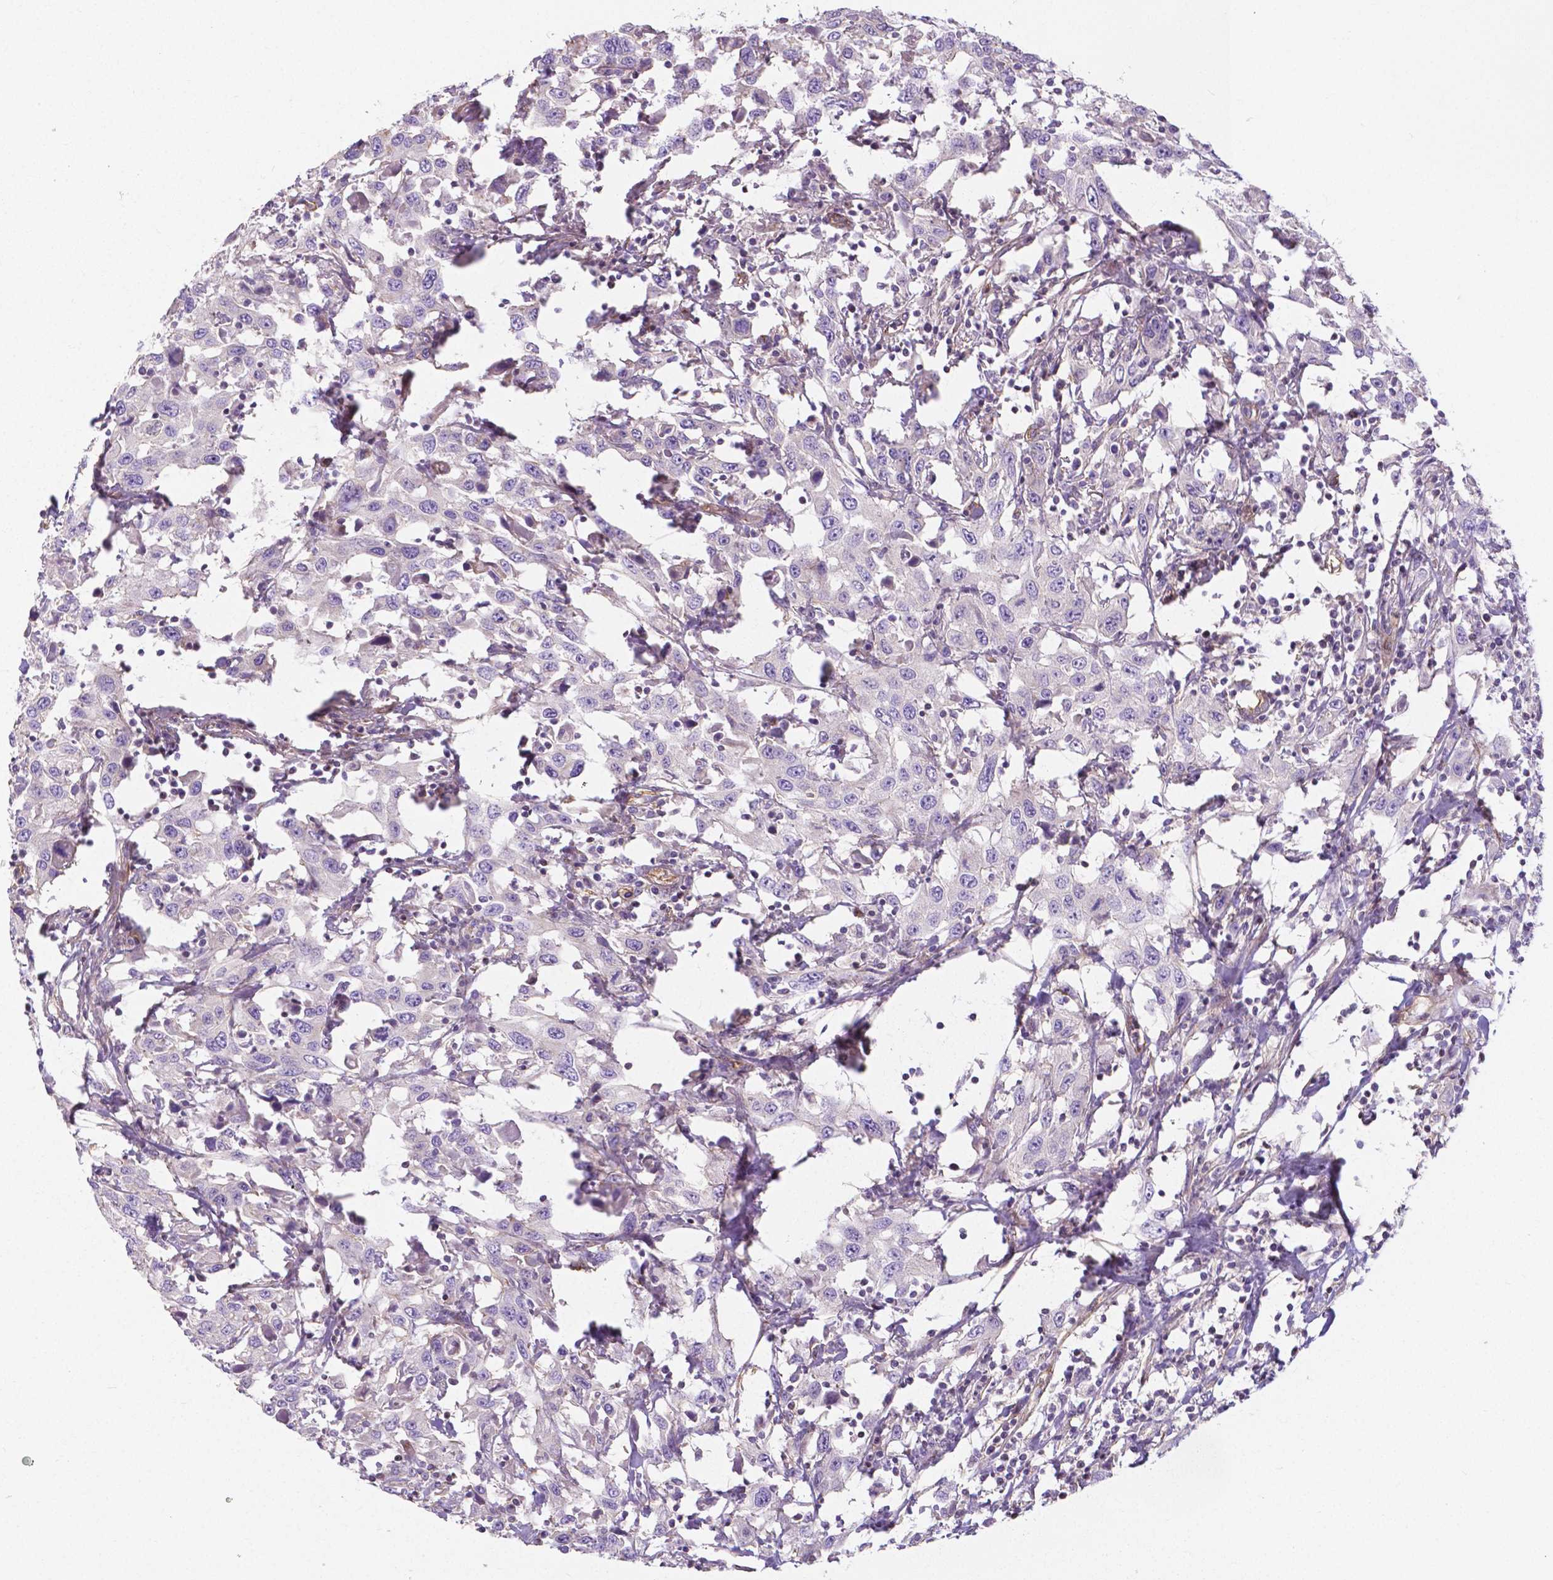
{"staining": {"intensity": "negative", "quantity": "none", "location": "none"}, "tissue": "urothelial cancer", "cell_type": "Tumor cells", "image_type": "cancer", "snomed": [{"axis": "morphology", "description": "Urothelial carcinoma, High grade"}, {"axis": "topography", "description": "Urinary bladder"}], "caption": "Immunohistochemistry (IHC) of urothelial carcinoma (high-grade) shows no expression in tumor cells.", "gene": "CRMP1", "patient": {"sex": "male", "age": 61}}